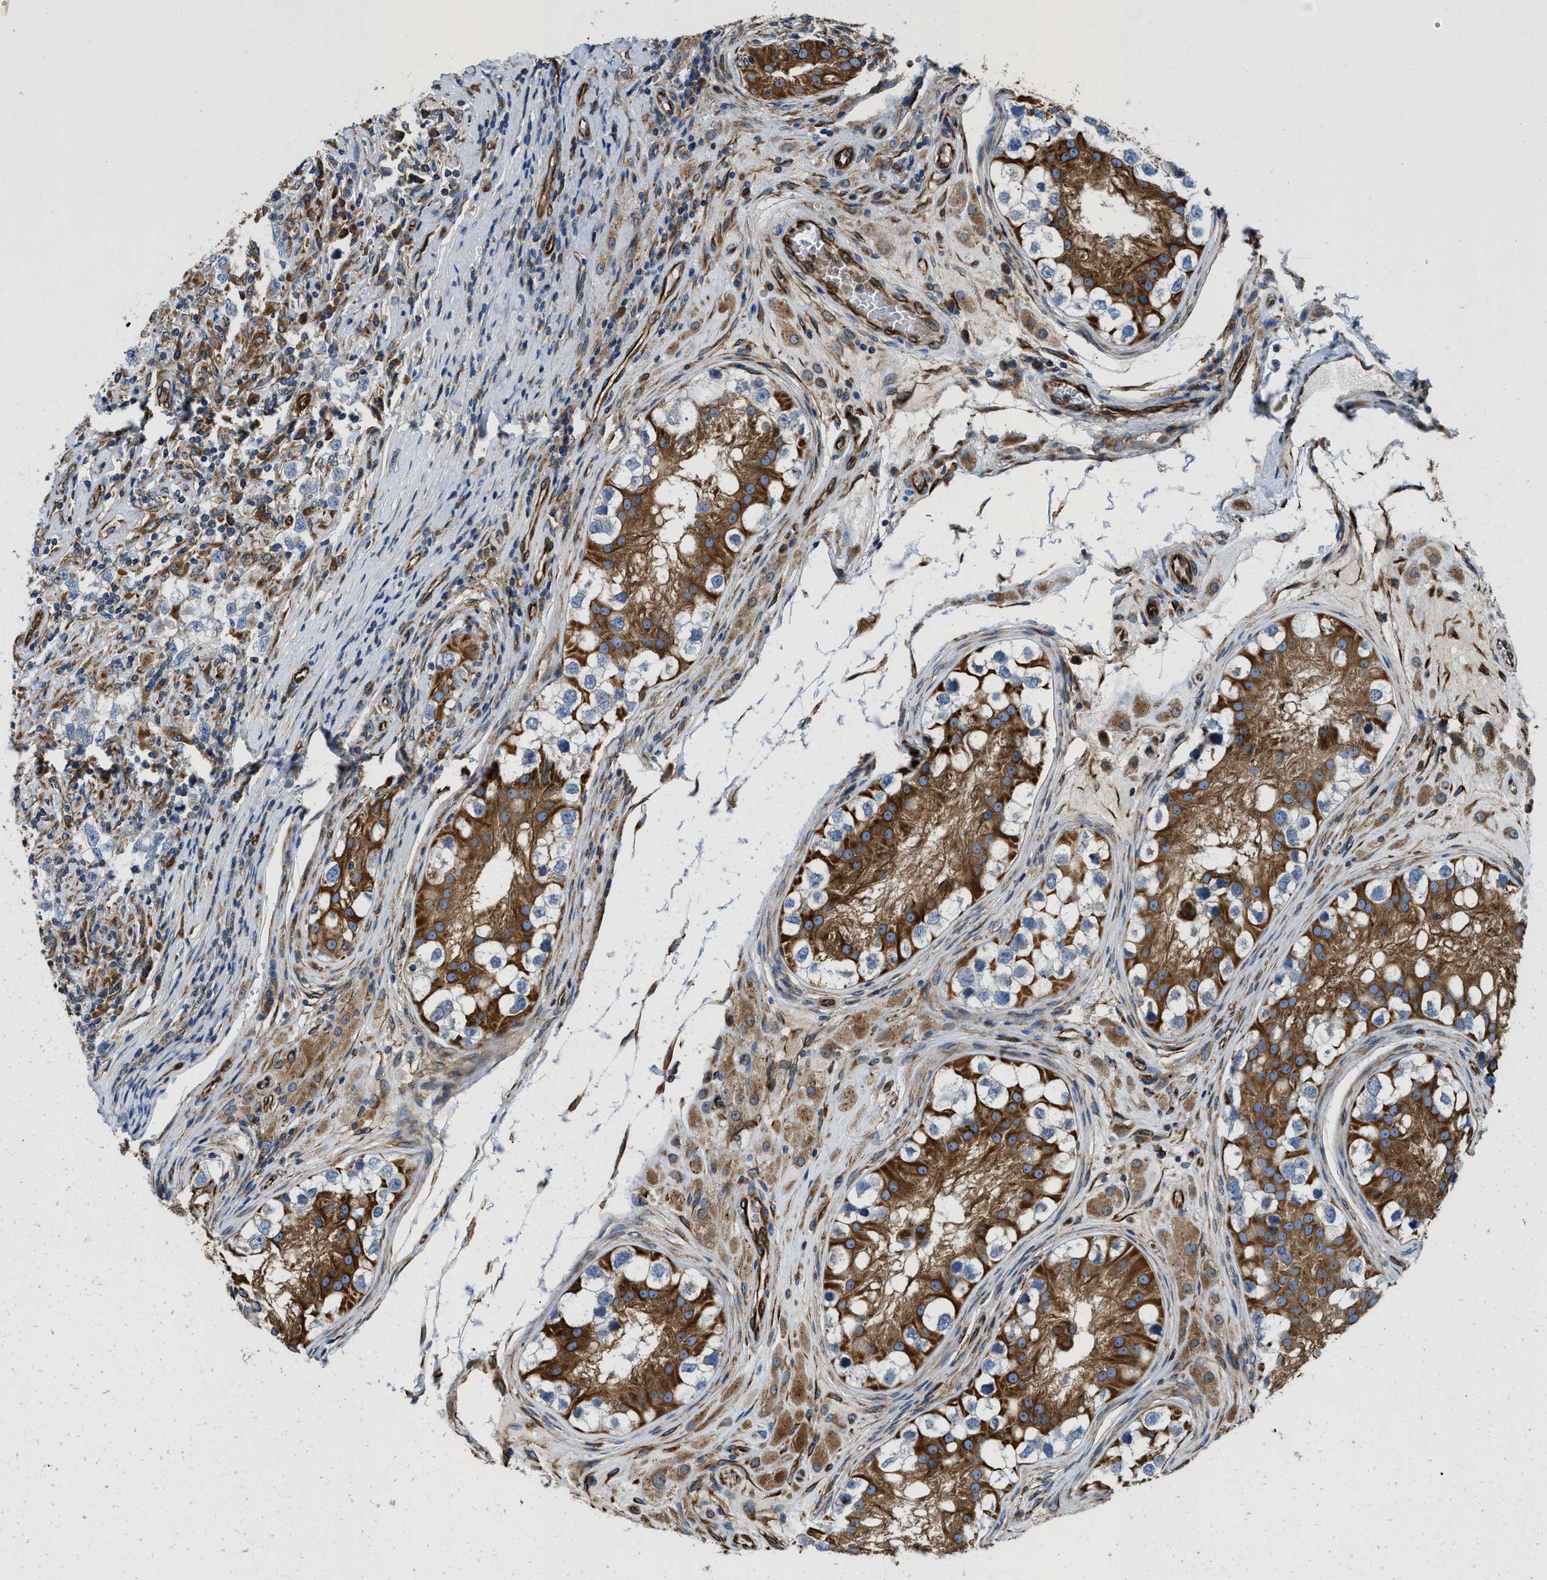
{"staining": {"intensity": "negative", "quantity": "none", "location": "none"}, "tissue": "testis cancer", "cell_type": "Tumor cells", "image_type": "cancer", "snomed": [{"axis": "morphology", "description": "Carcinoma, Embryonal, NOS"}, {"axis": "topography", "description": "Testis"}], "caption": "Tumor cells are negative for brown protein staining in embryonal carcinoma (testis). Brightfield microscopy of immunohistochemistry stained with DAB (3,3'-diaminobenzidine) (brown) and hematoxylin (blue), captured at high magnification.", "gene": "HSD17B12", "patient": {"sex": "male", "age": 21}}